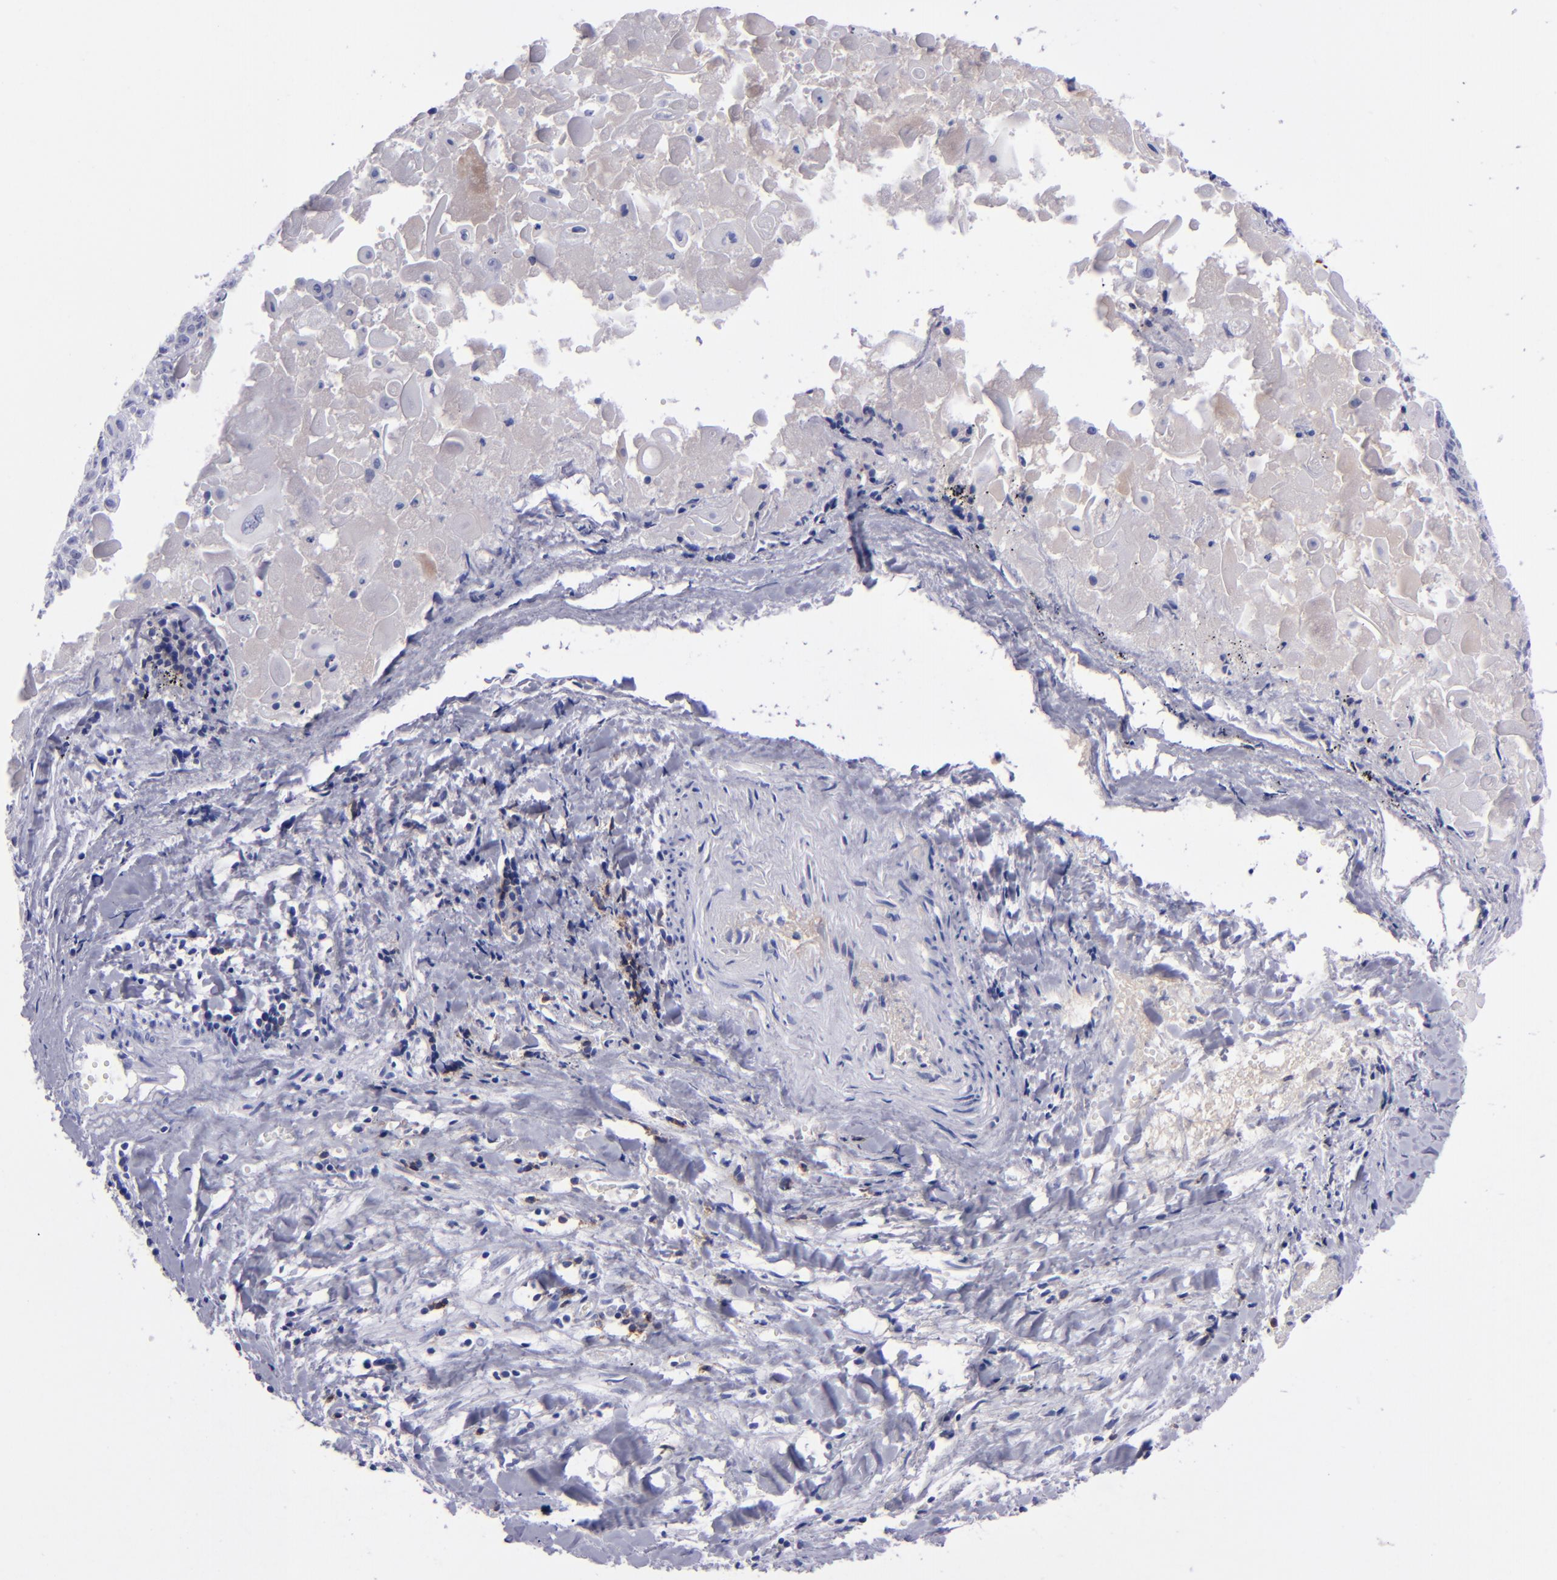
{"staining": {"intensity": "negative", "quantity": "none", "location": "none"}, "tissue": "lung cancer", "cell_type": "Tumor cells", "image_type": "cancer", "snomed": [{"axis": "morphology", "description": "Adenocarcinoma, NOS"}, {"axis": "topography", "description": "Lung"}], "caption": "This micrograph is of adenocarcinoma (lung) stained with IHC to label a protein in brown with the nuclei are counter-stained blue. There is no expression in tumor cells.", "gene": "CD37", "patient": {"sex": "male", "age": 60}}